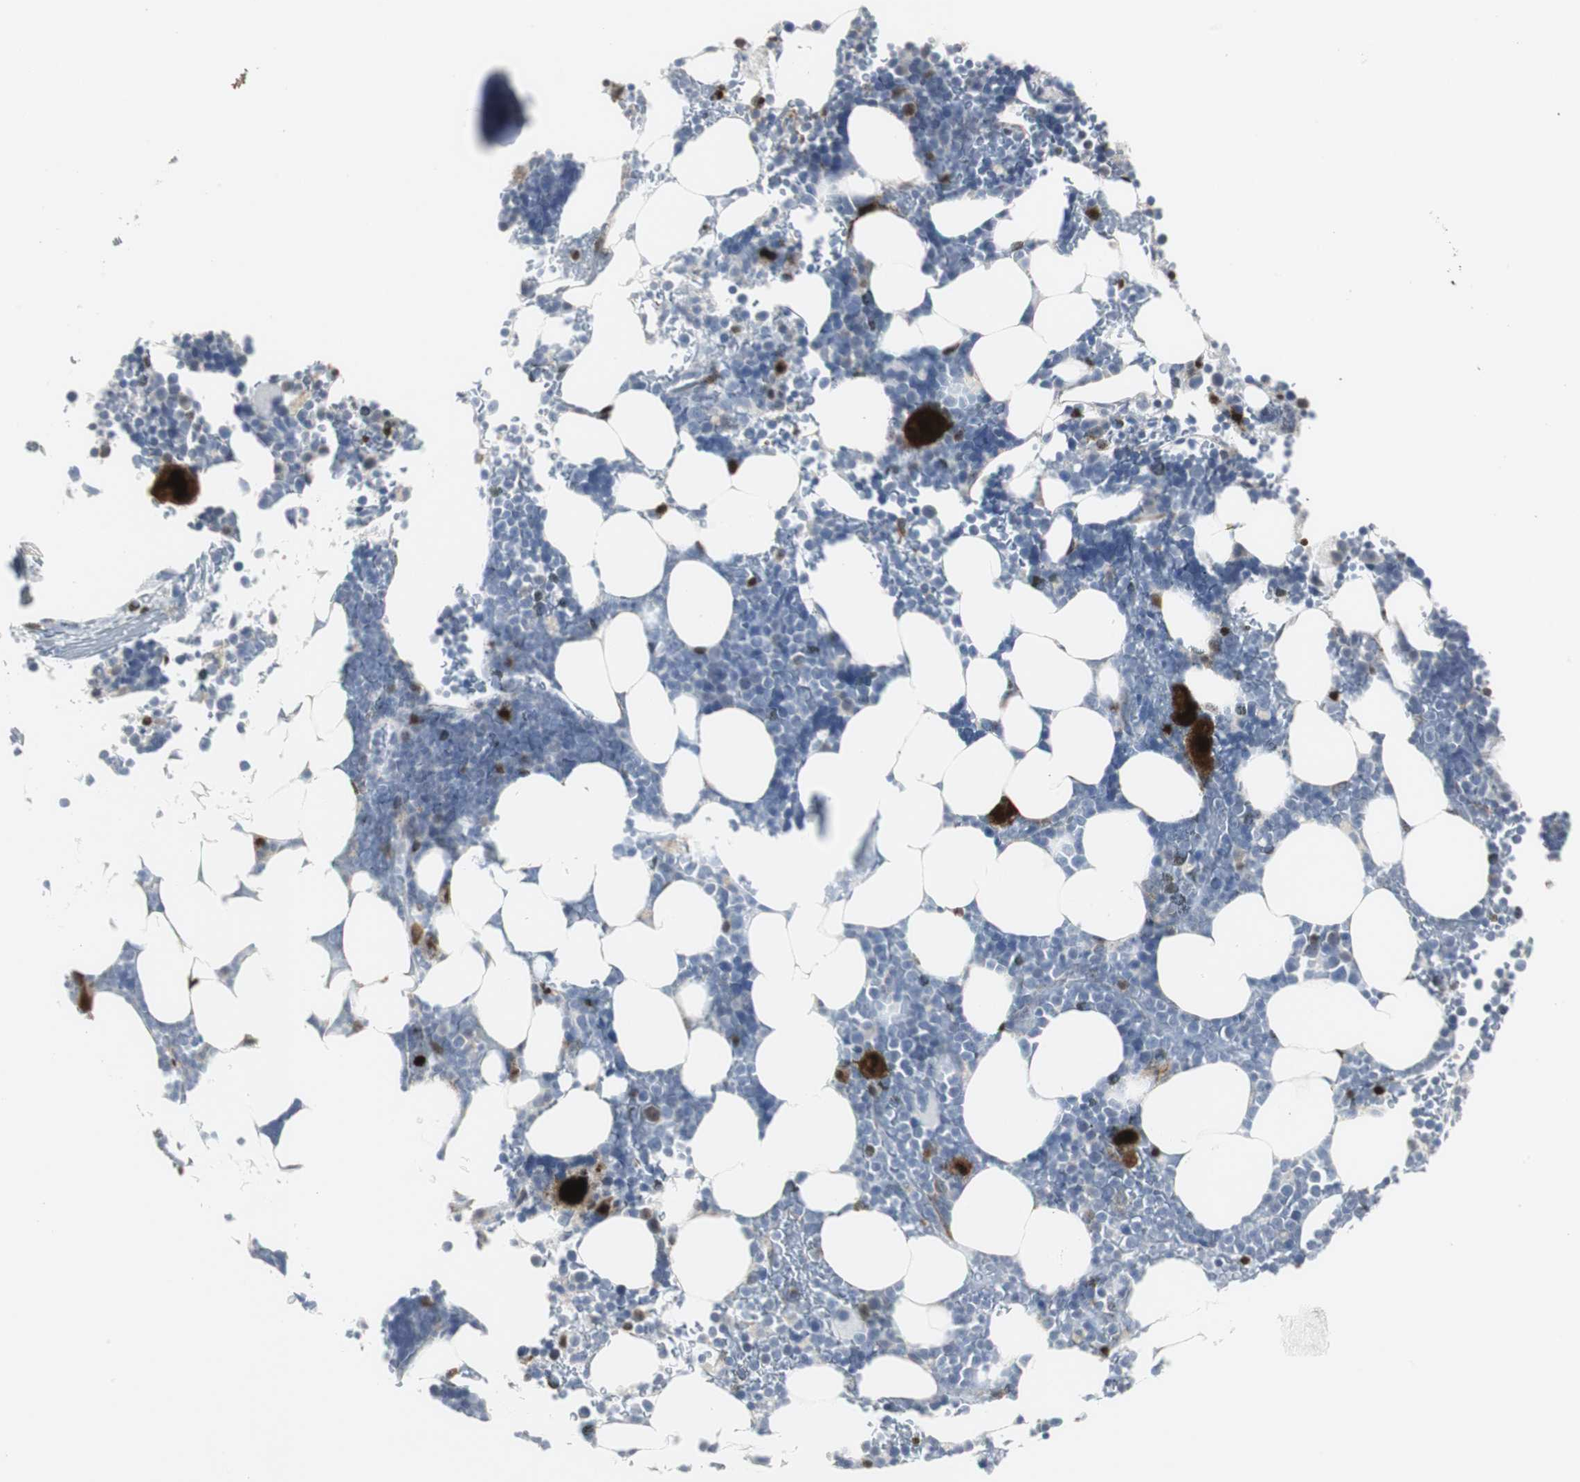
{"staining": {"intensity": "strong", "quantity": "<25%", "location": "cytoplasmic/membranous,nuclear"}, "tissue": "bone marrow", "cell_type": "Hematopoietic cells", "image_type": "normal", "snomed": [{"axis": "morphology", "description": "Normal tissue, NOS"}, {"axis": "topography", "description": "Bone marrow"}], "caption": "Immunohistochemistry of unremarkable human bone marrow reveals medium levels of strong cytoplasmic/membranous,nuclear expression in about <25% of hematopoietic cells.", "gene": "PPP1R14A", "patient": {"sex": "female", "age": 73}}